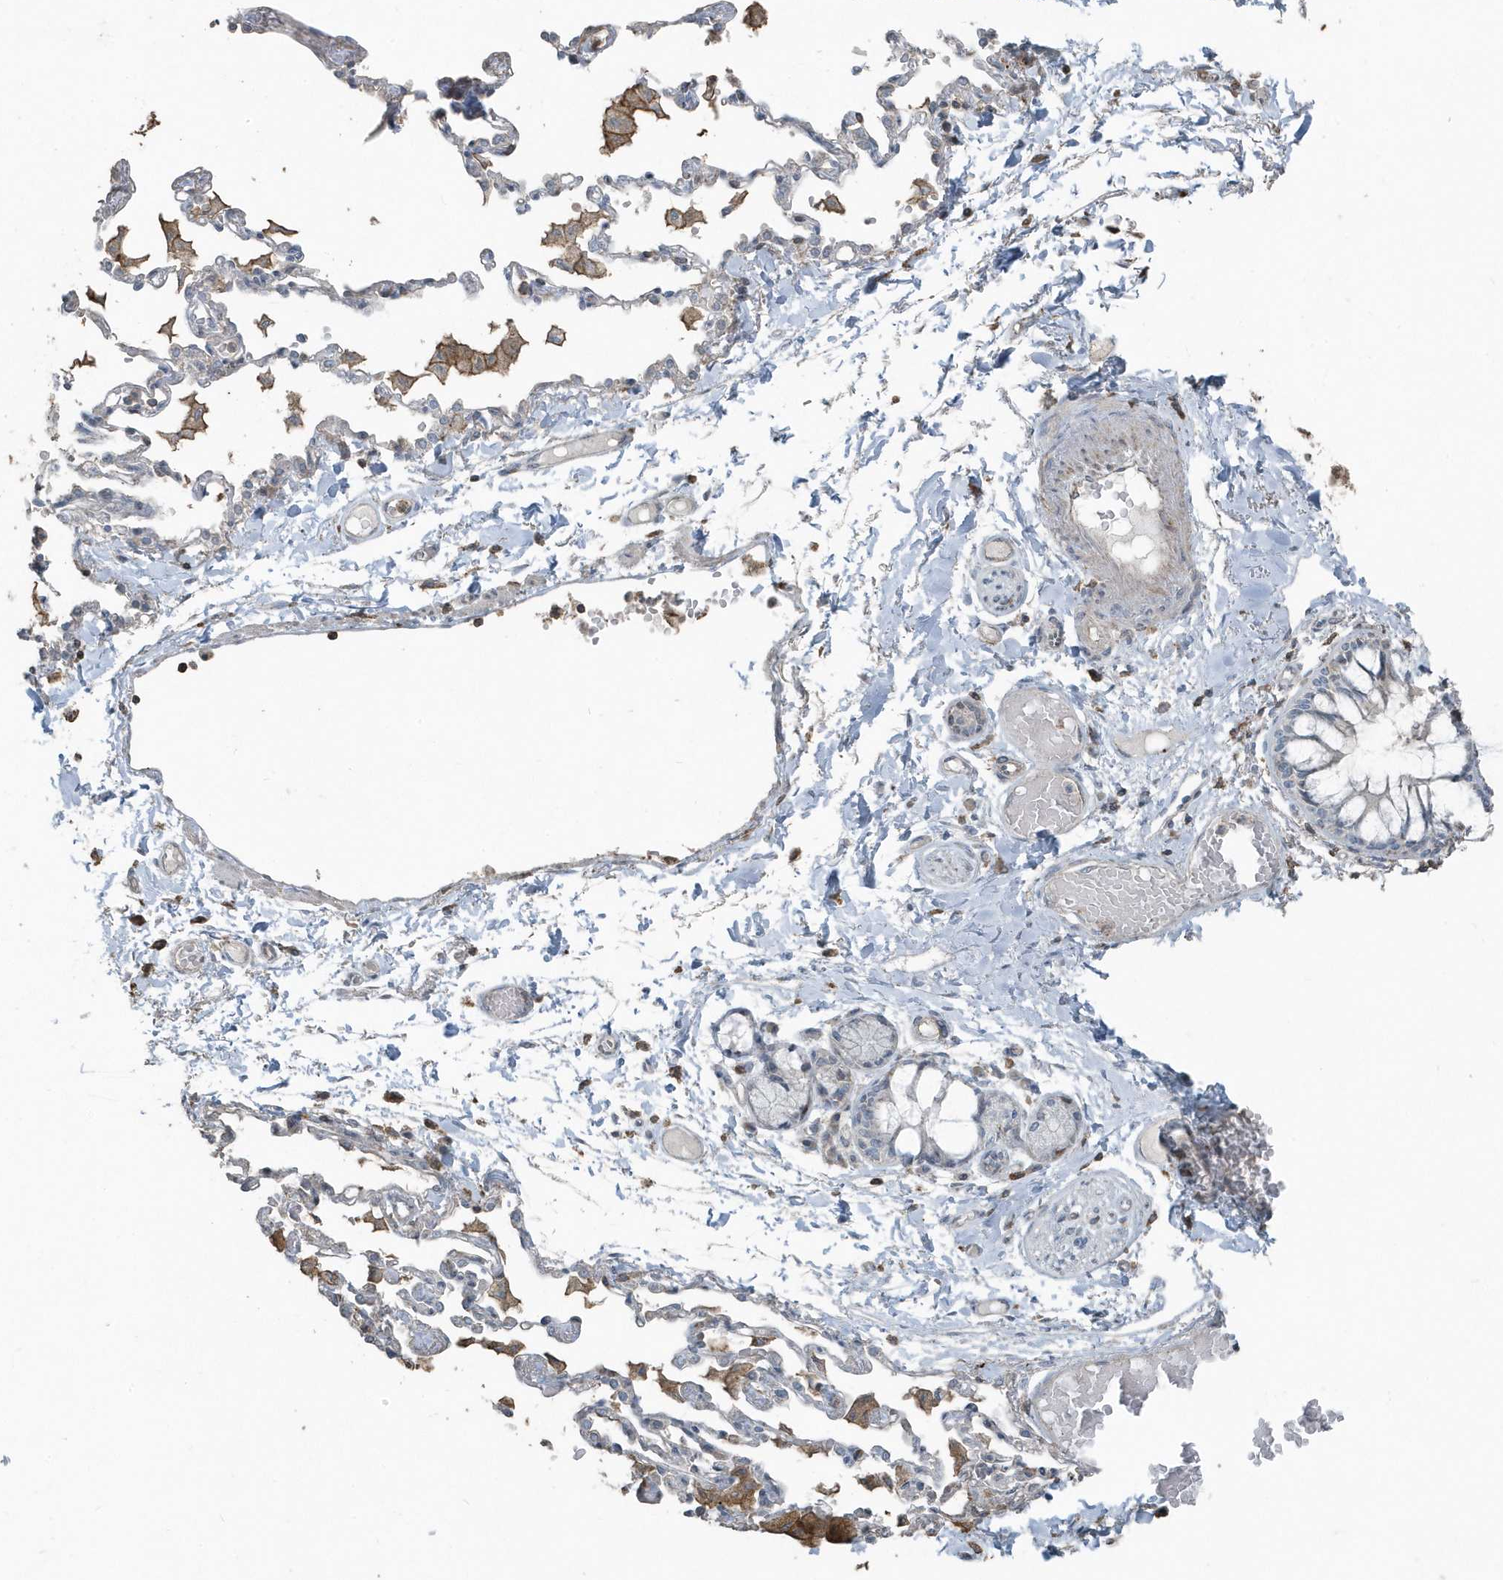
{"staining": {"intensity": "negative", "quantity": "none", "location": "none"}, "tissue": "adipose tissue", "cell_type": "Adipocytes", "image_type": "normal", "snomed": [{"axis": "morphology", "description": "Normal tissue, NOS"}, {"axis": "topography", "description": "Cartilage tissue"}, {"axis": "topography", "description": "Bronchus"}, {"axis": "topography", "description": "Lung"}, {"axis": "topography", "description": "Peripheral nerve tissue"}], "caption": "Immunohistochemistry photomicrograph of benign adipose tissue: human adipose tissue stained with DAB (3,3'-diaminobenzidine) demonstrates no significant protein positivity in adipocytes.", "gene": "ACTC1", "patient": {"sex": "female", "age": 49}}